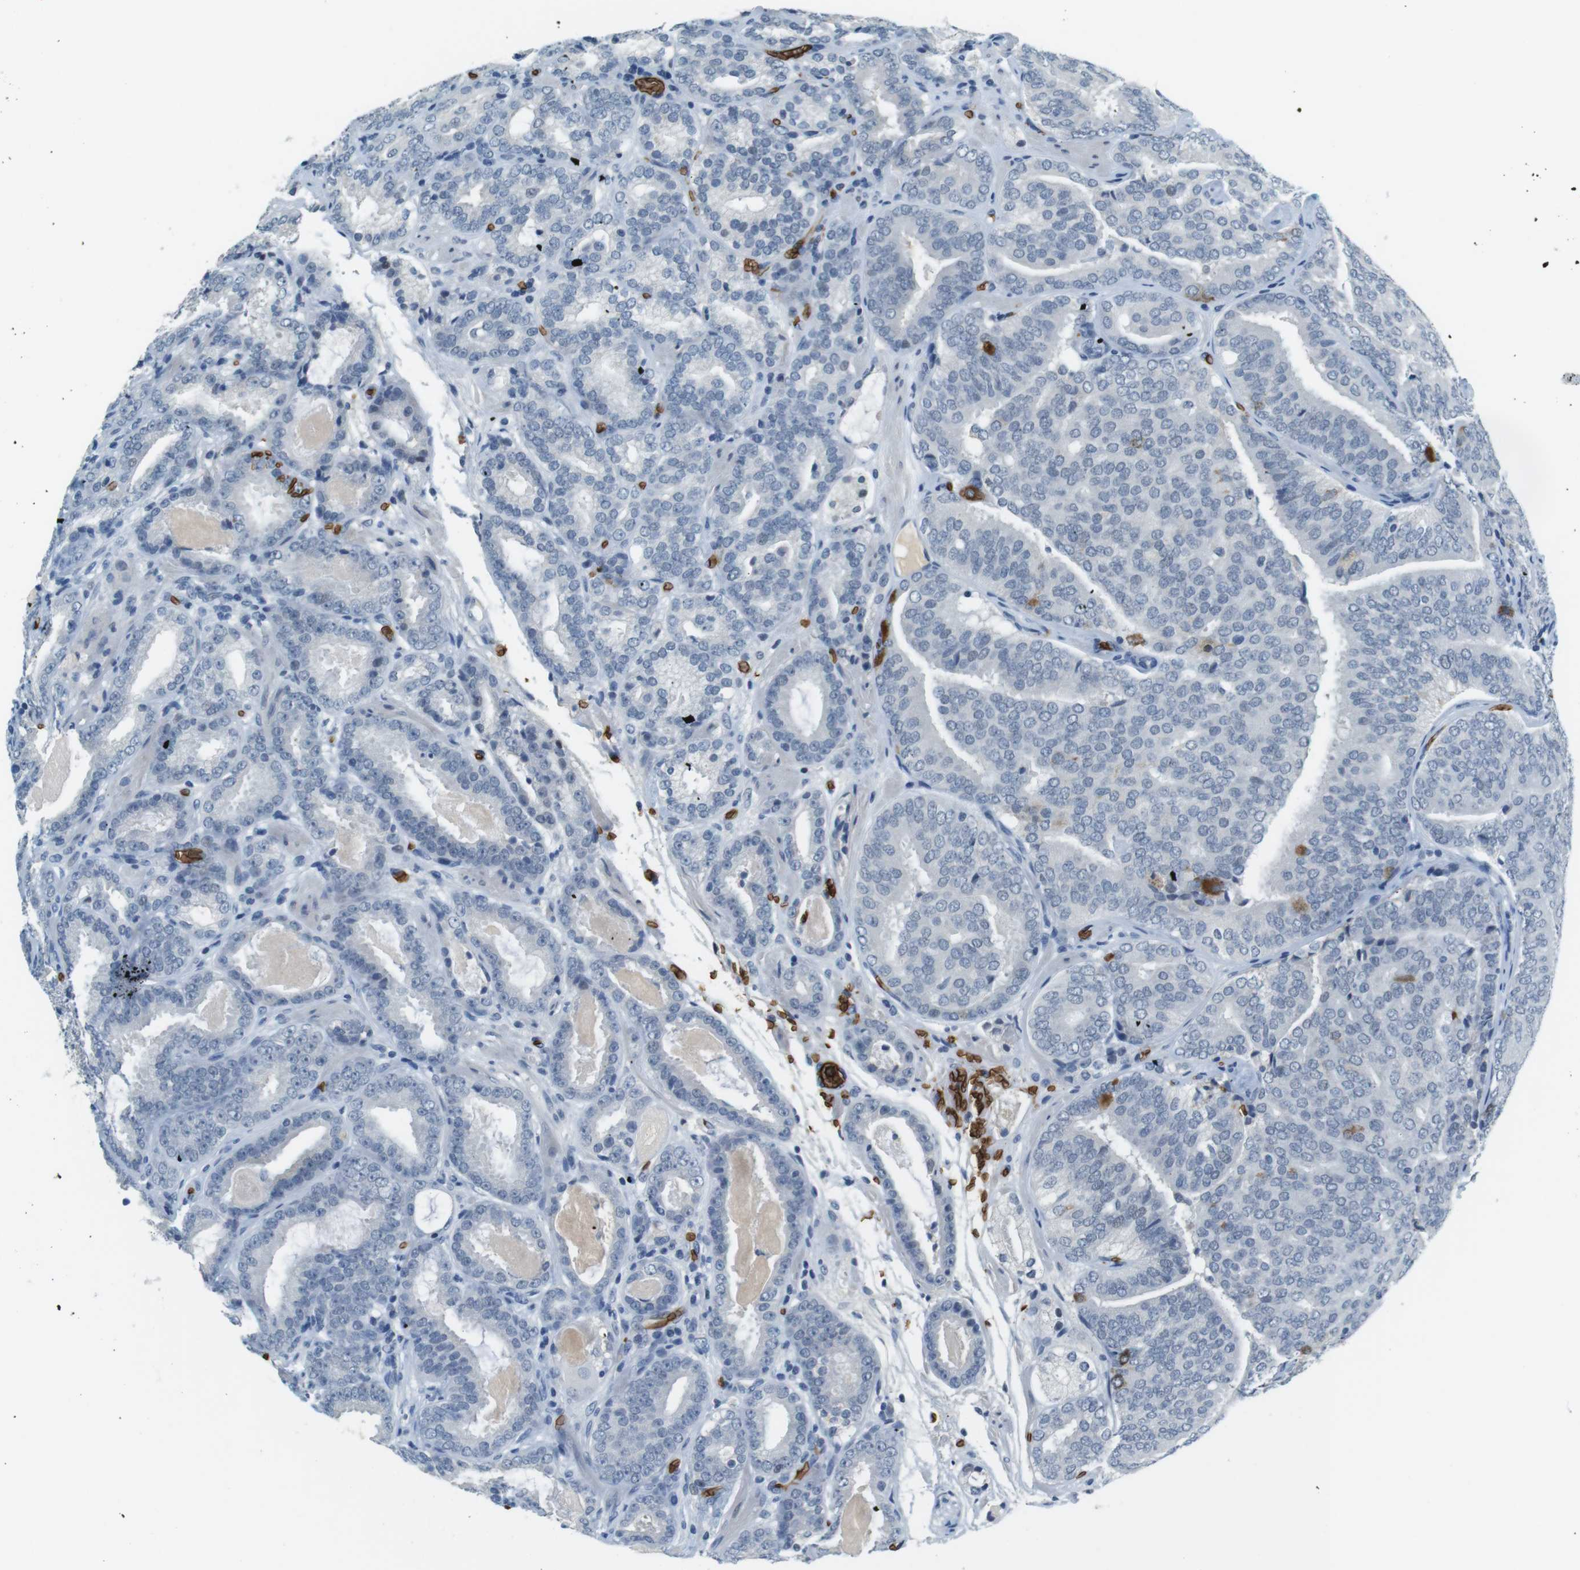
{"staining": {"intensity": "negative", "quantity": "none", "location": "none"}, "tissue": "prostate cancer", "cell_type": "Tumor cells", "image_type": "cancer", "snomed": [{"axis": "morphology", "description": "Adenocarcinoma, Low grade"}, {"axis": "topography", "description": "Prostate"}], "caption": "DAB (3,3'-diaminobenzidine) immunohistochemical staining of prostate low-grade adenocarcinoma reveals no significant expression in tumor cells.", "gene": "SLC4A1", "patient": {"sex": "male", "age": 69}}